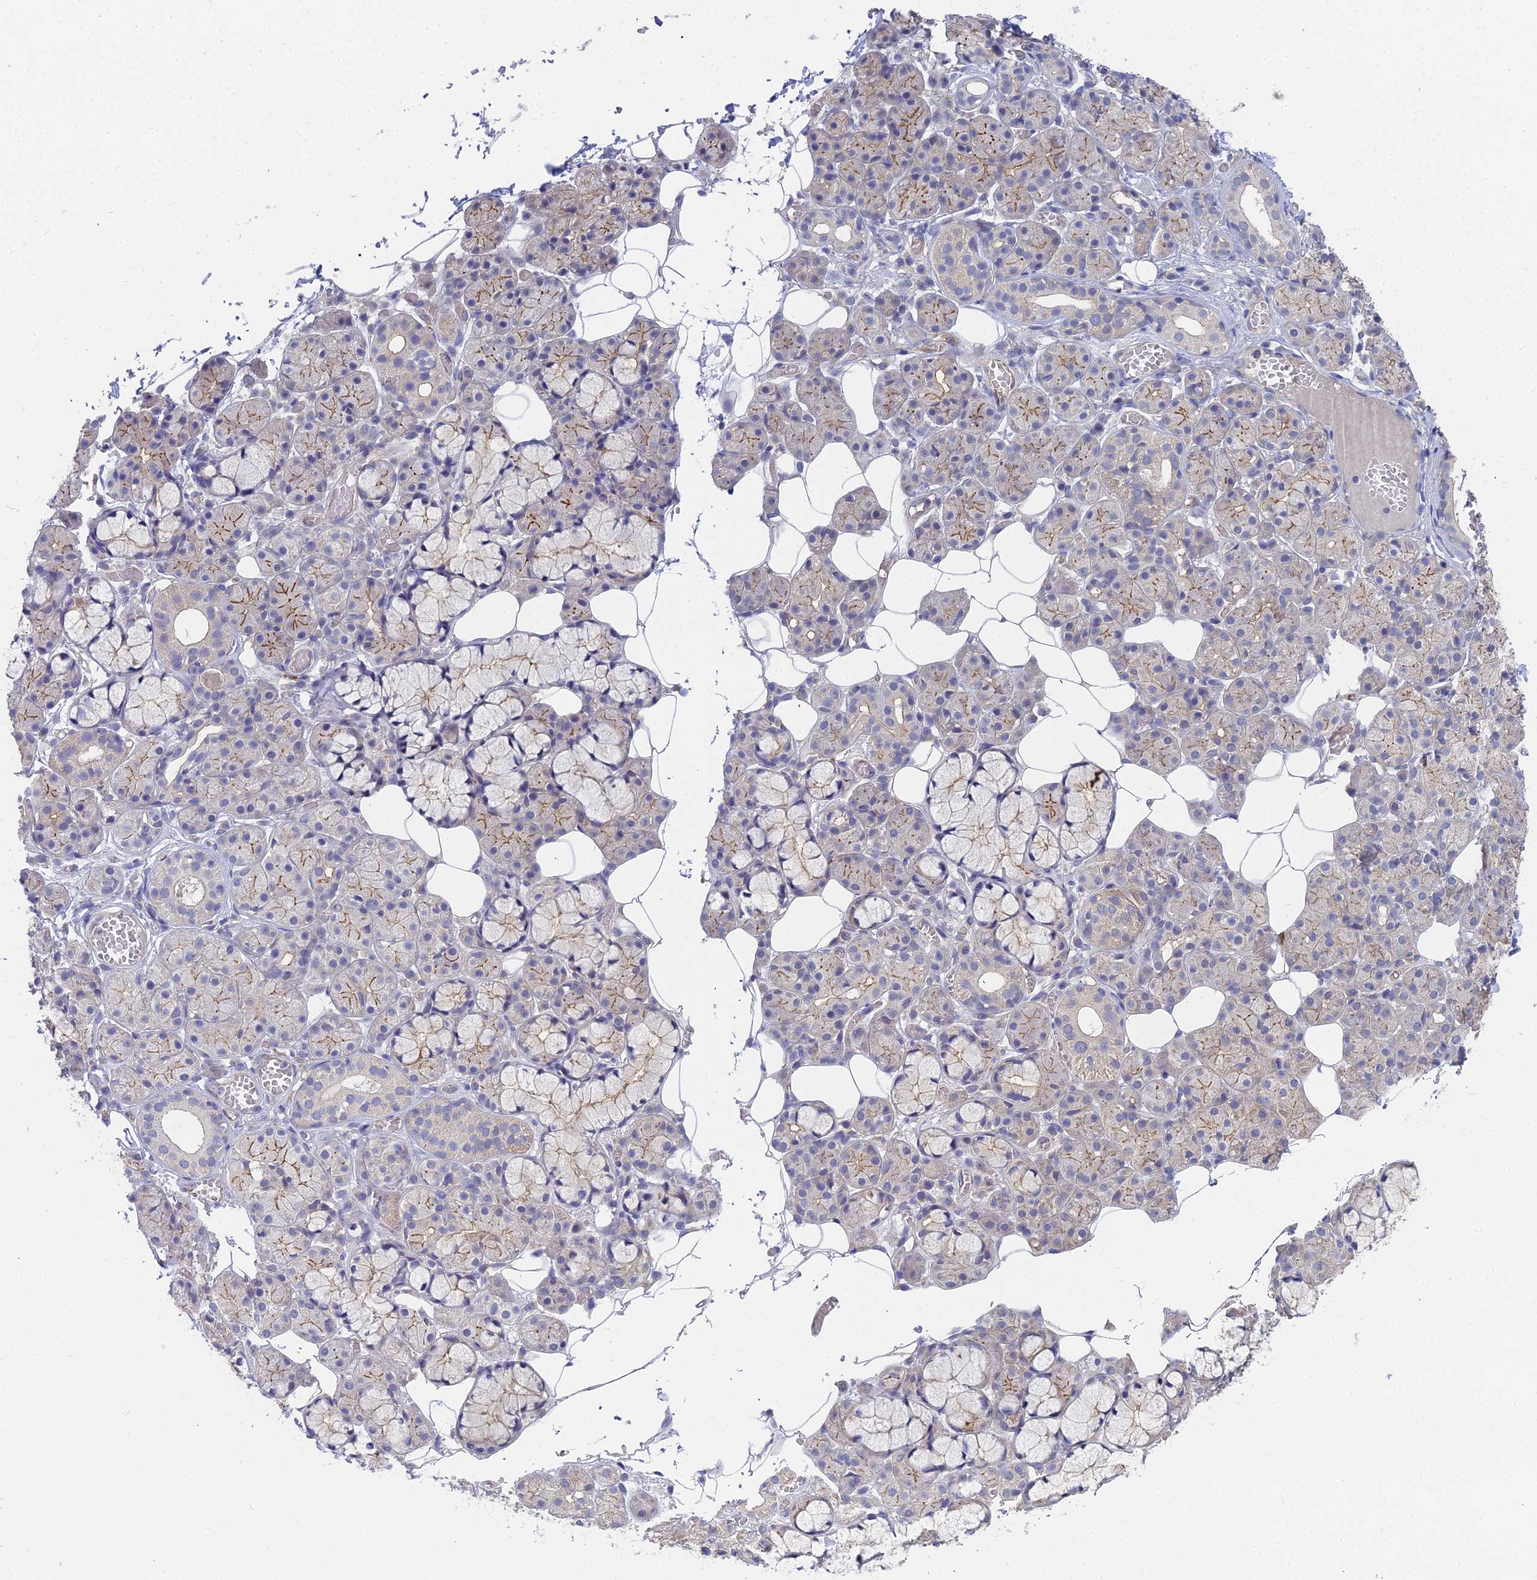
{"staining": {"intensity": "moderate", "quantity": "<25%", "location": "cytoplasmic/membranous"}, "tissue": "salivary gland", "cell_type": "Glandular cells", "image_type": "normal", "snomed": [{"axis": "morphology", "description": "Normal tissue, NOS"}, {"axis": "topography", "description": "Salivary gland"}], "caption": "Benign salivary gland was stained to show a protein in brown. There is low levels of moderate cytoplasmic/membranous expression in approximately <25% of glandular cells. (brown staining indicates protein expression, while blue staining denotes nuclei).", "gene": "RDX", "patient": {"sex": "male", "age": 63}}